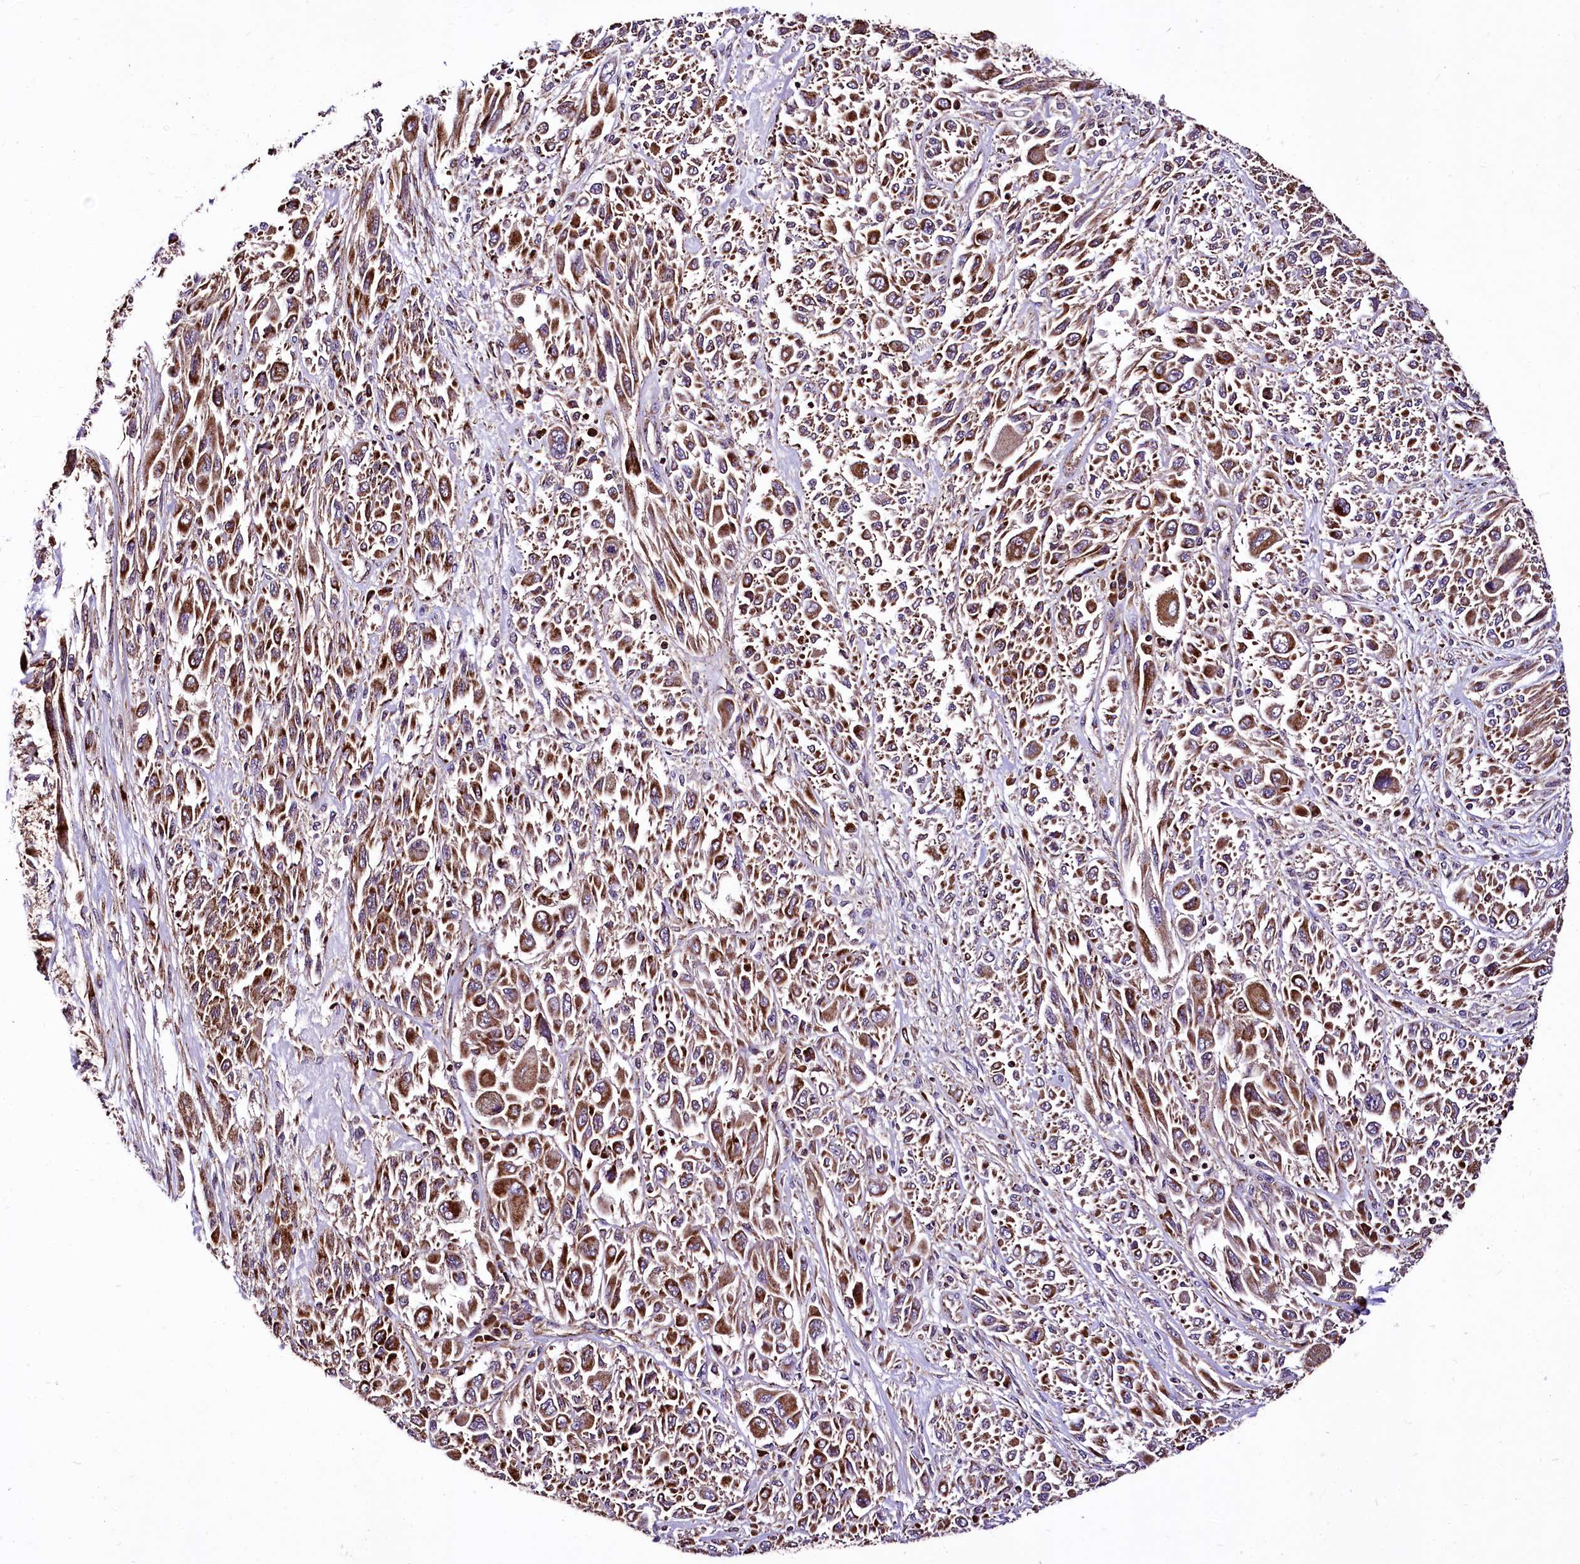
{"staining": {"intensity": "strong", "quantity": ">75%", "location": "cytoplasmic/membranous"}, "tissue": "melanoma", "cell_type": "Tumor cells", "image_type": "cancer", "snomed": [{"axis": "morphology", "description": "Malignant melanoma, NOS"}, {"axis": "topography", "description": "Skin"}], "caption": "Melanoma tissue displays strong cytoplasmic/membranous staining in about >75% of tumor cells, visualized by immunohistochemistry.", "gene": "LRSAM1", "patient": {"sex": "female", "age": 91}}